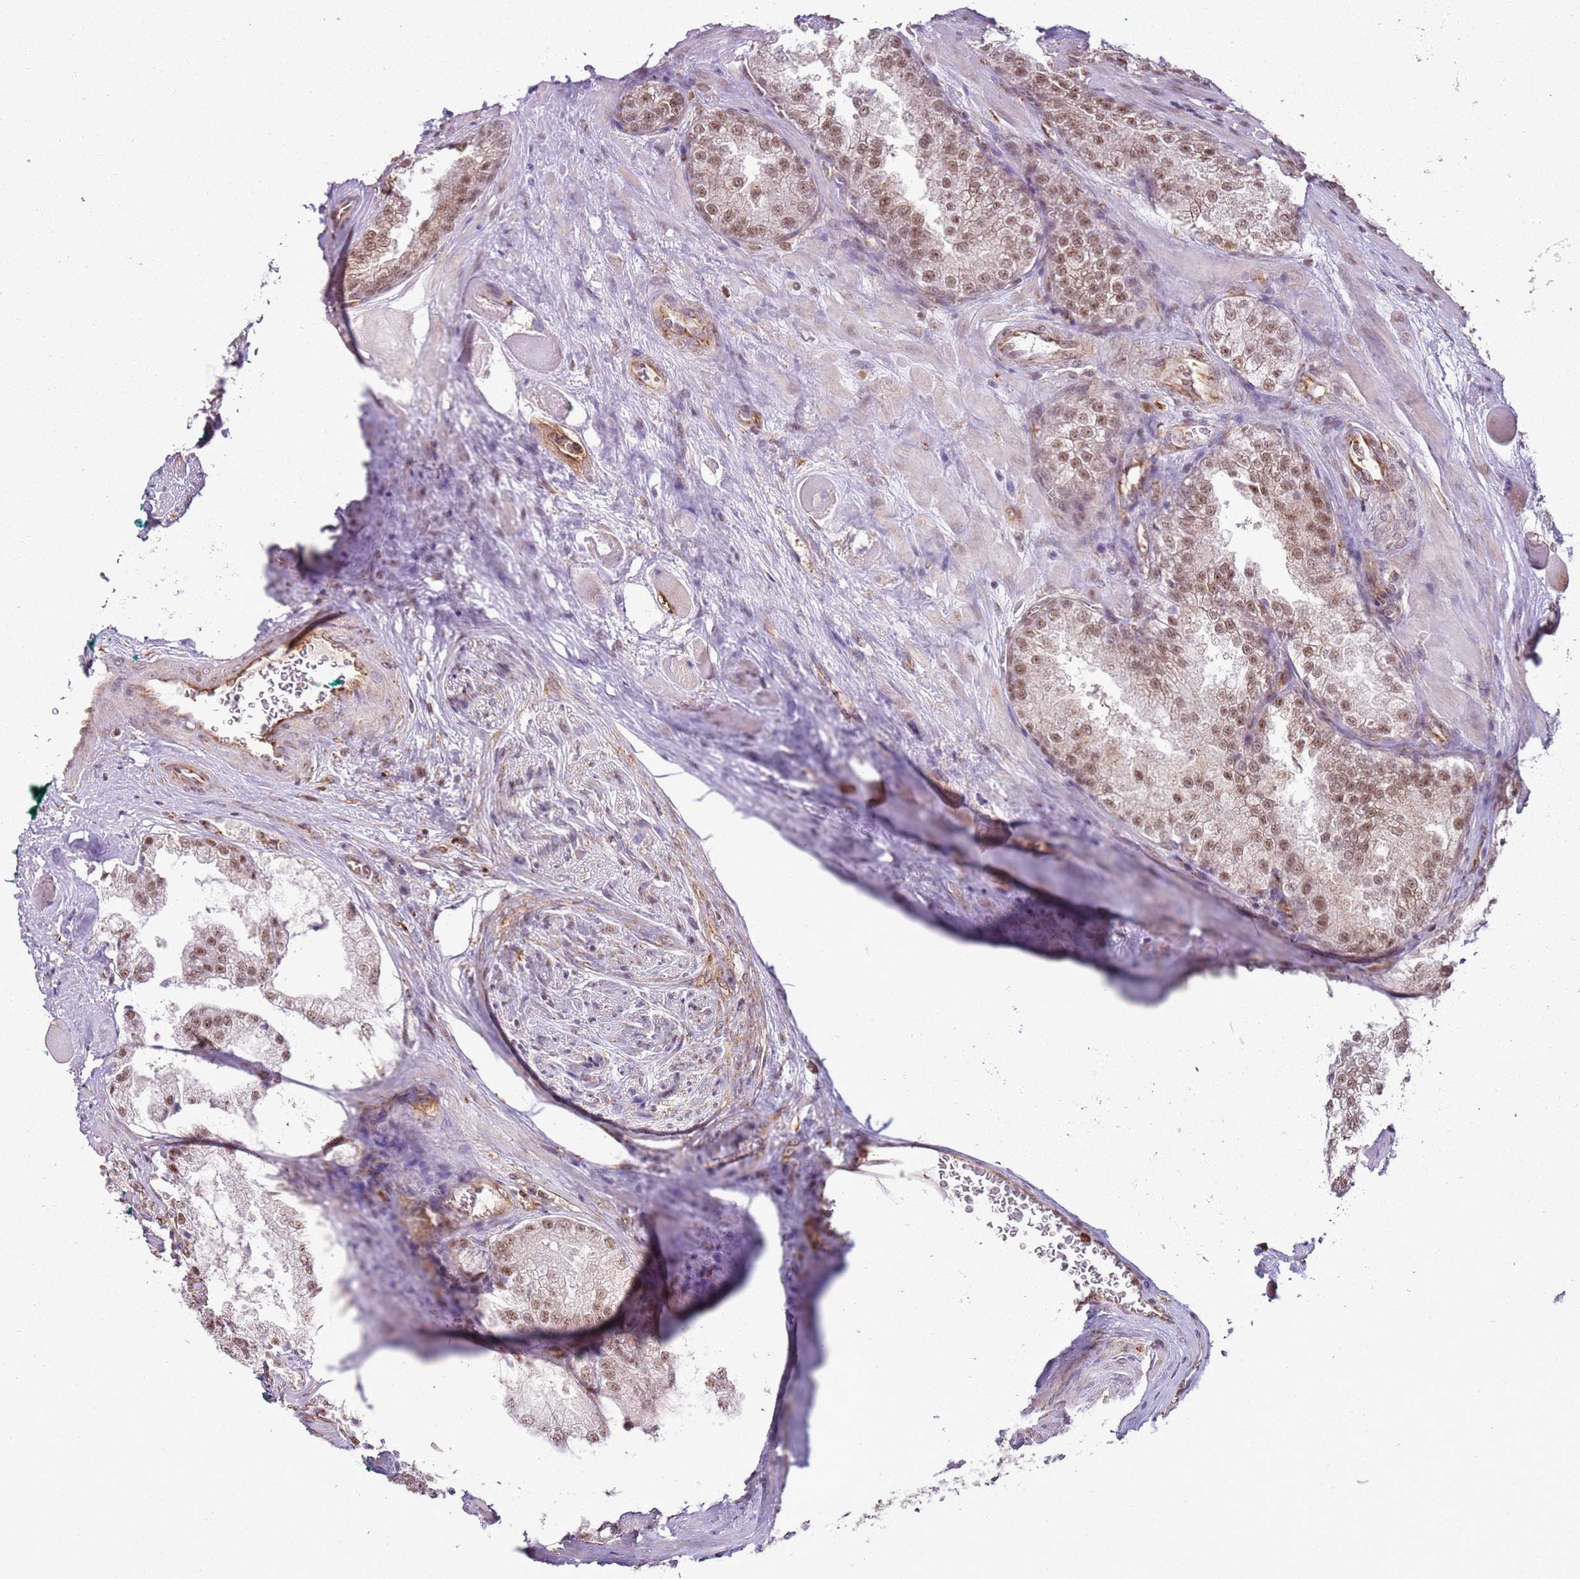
{"staining": {"intensity": "weak", "quantity": ">75%", "location": "nuclear"}, "tissue": "prostate cancer", "cell_type": "Tumor cells", "image_type": "cancer", "snomed": [{"axis": "morphology", "description": "Adenocarcinoma, Low grade"}, {"axis": "topography", "description": "Prostate"}], "caption": "Human low-grade adenocarcinoma (prostate) stained for a protein (brown) exhibits weak nuclear positive positivity in approximately >75% of tumor cells.", "gene": "GABRE", "patient": {"sex": "male", "age": 67}}